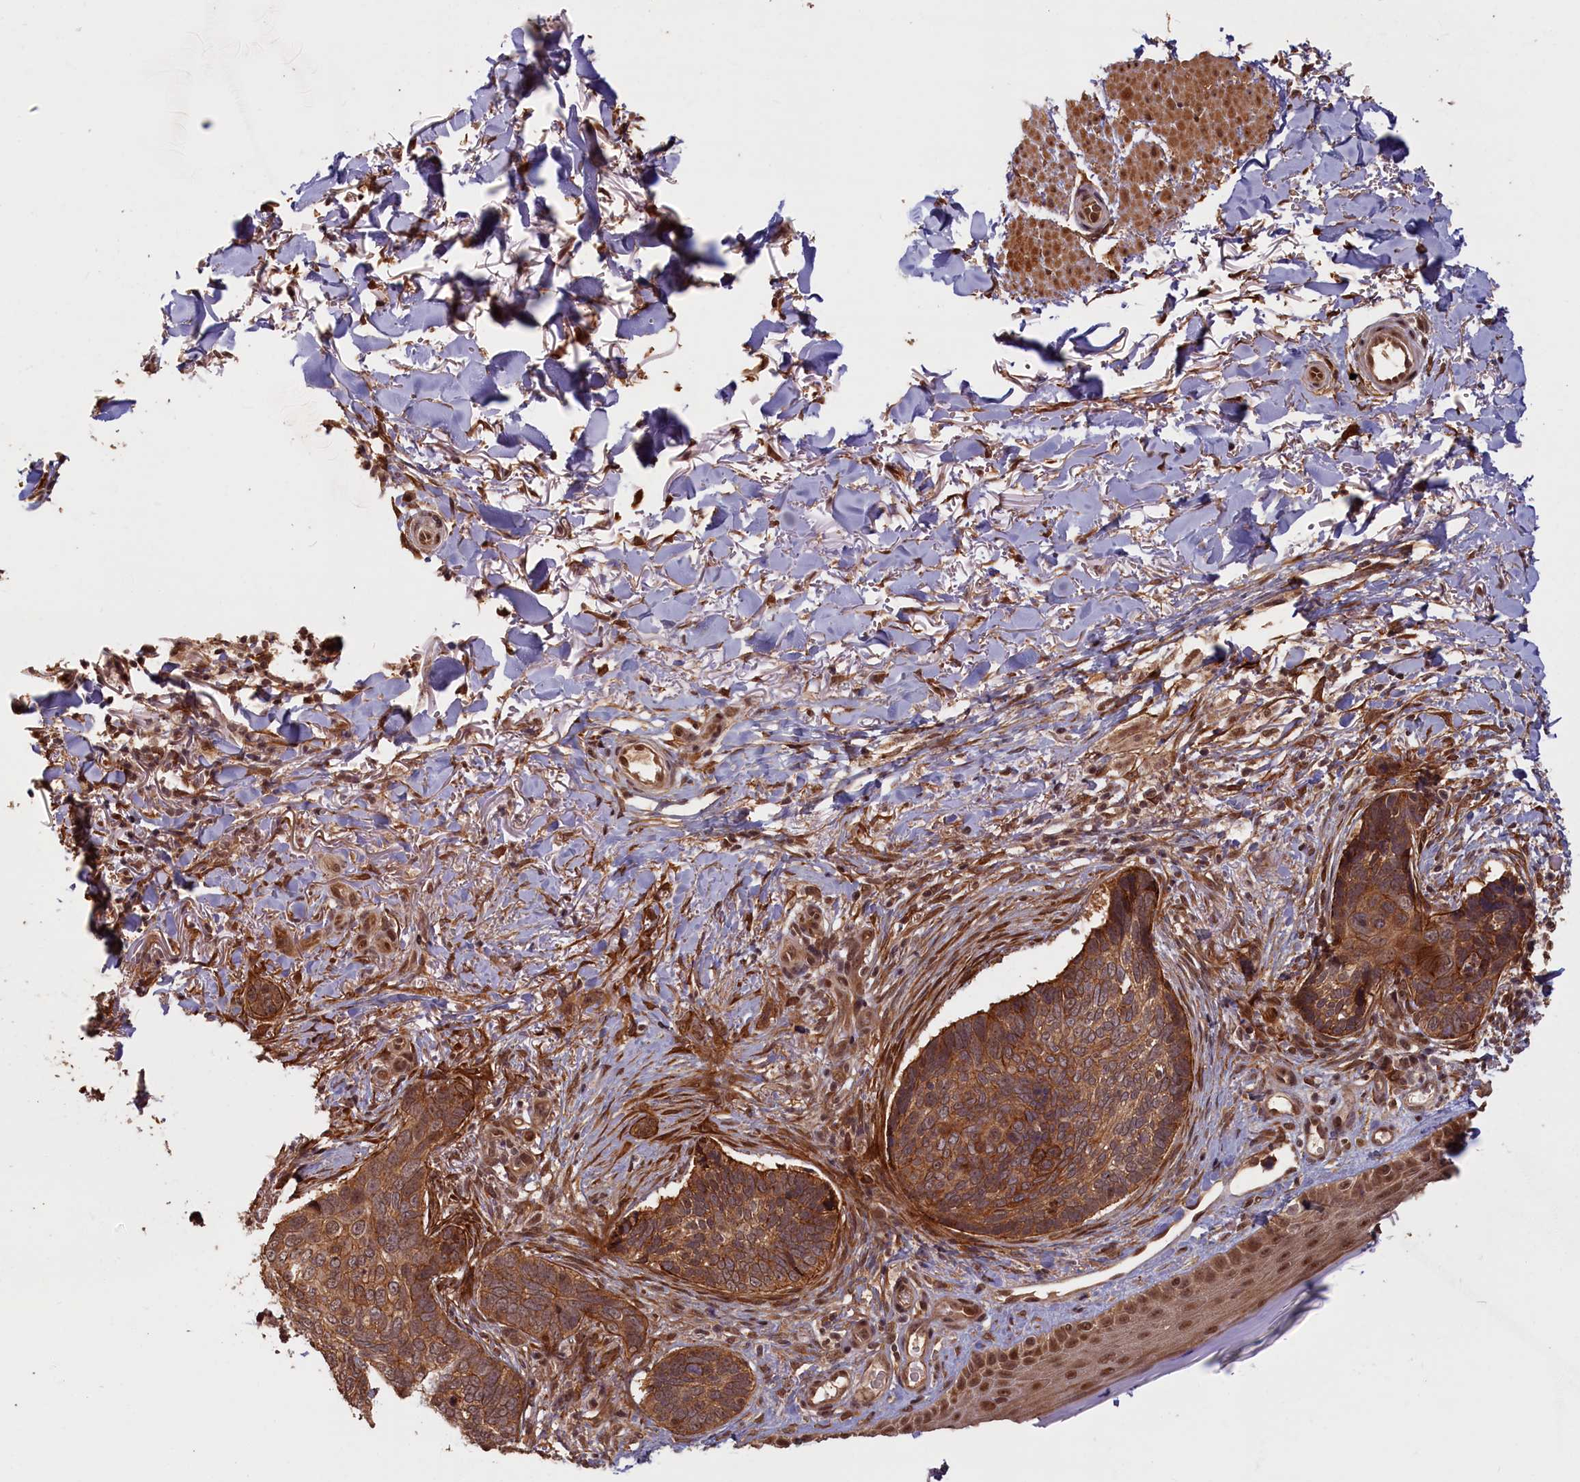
{"staining": {"intensity": "moderate", "quantity": ">75%", "location": "cytoplasmic/membranous"}, "tissue": "skin cancer", "cell_type": "Tumor cells", "image_type": "cancer", "snomed": [{"axis": "morphology", "description": "Normal tissue, NOS"}, {"axis": "morphology", "description": "Basal cell carcinoma"}, {"axis": "topography", "description": "Skin"}], "caption": "Immunohistochemical staining of skin basal cell carcinoma reveals moderate cytoplasmic/membranous protein expression in approximately >75% of tumor cells.", "gene": "HIF3A", "patient": {"sex": "female", "age": 67}}